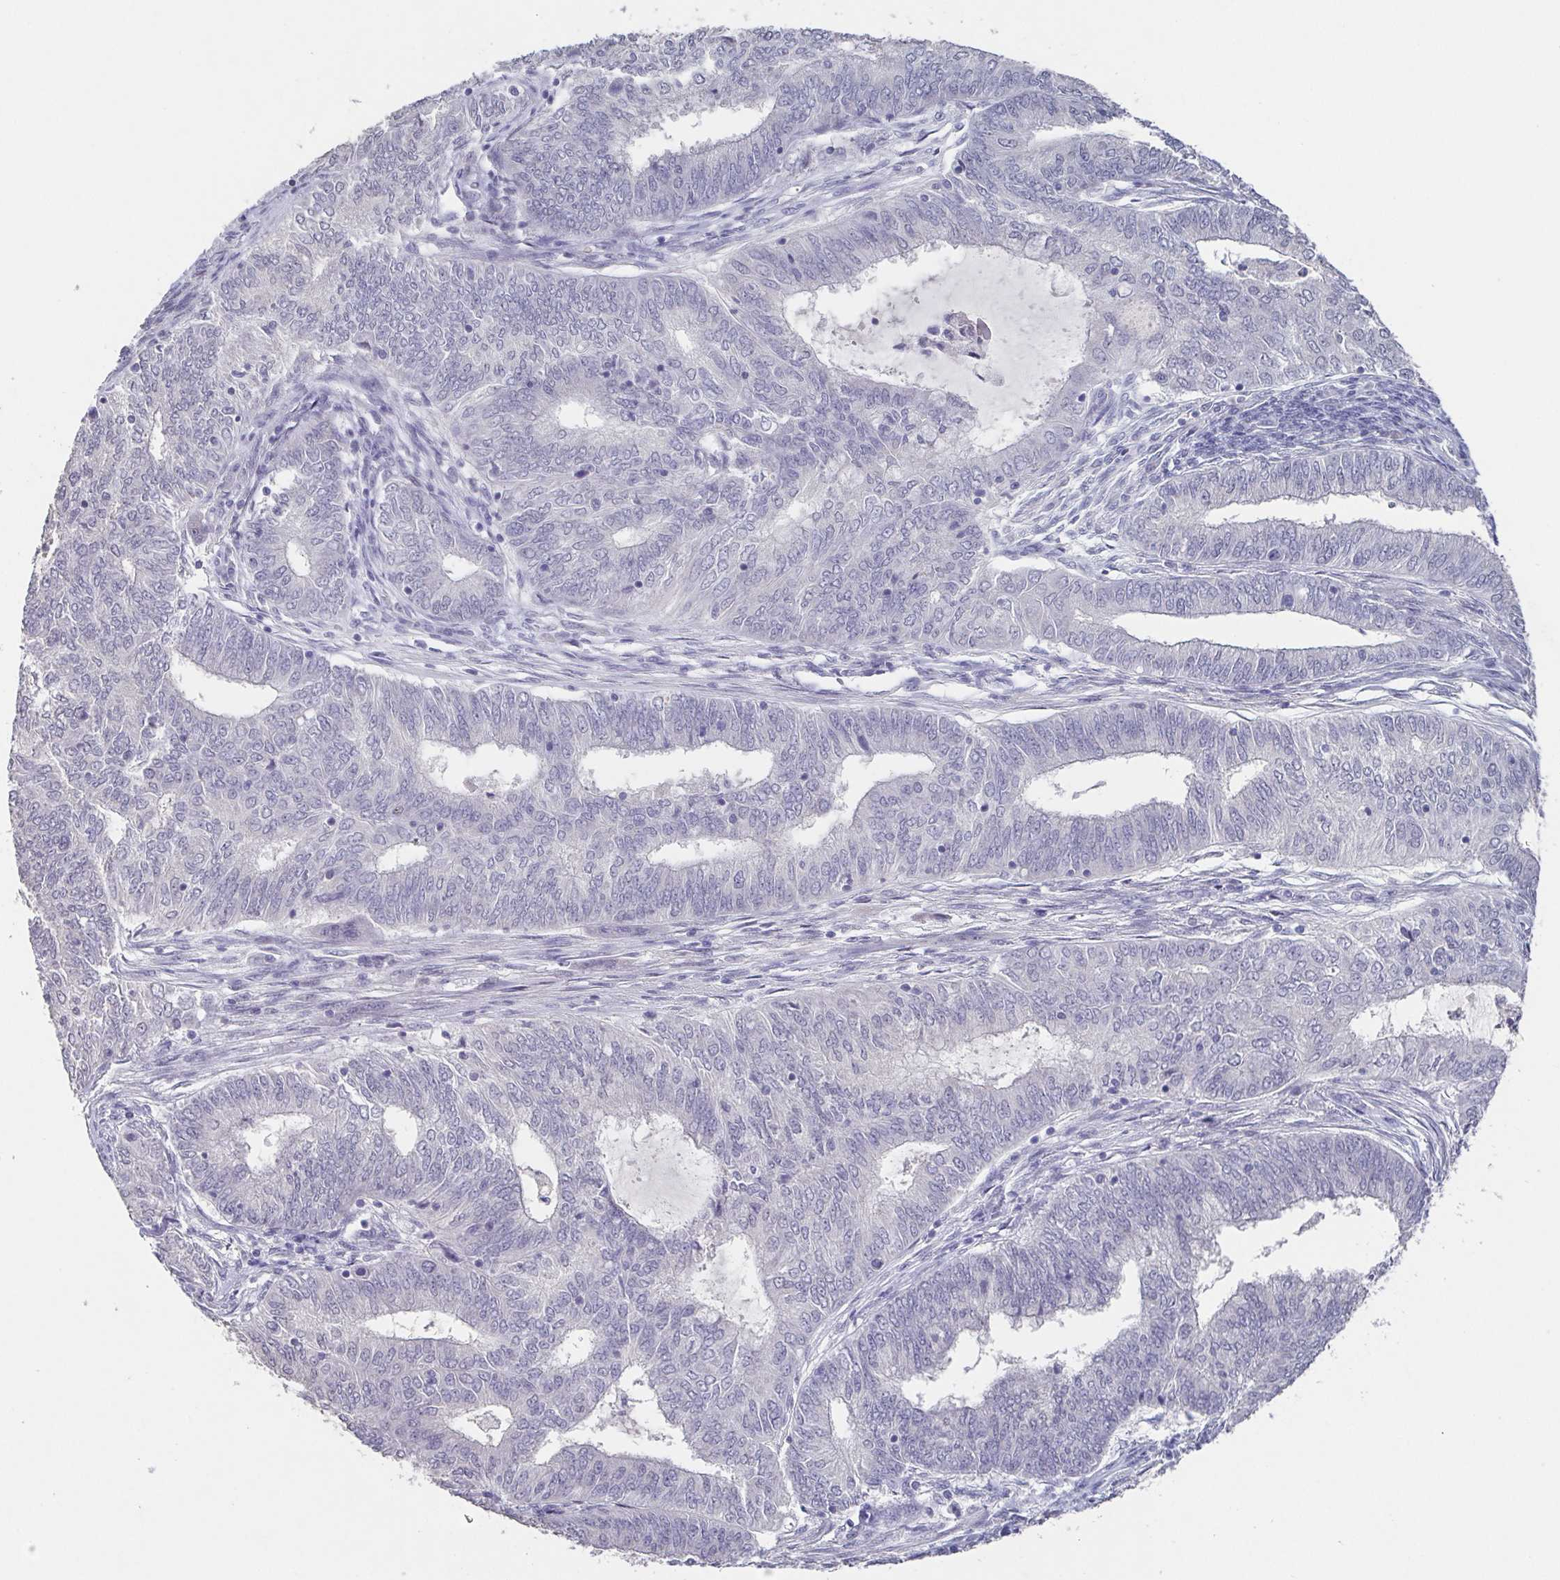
{"staining": {"intensity": "negative", "quantity": "none", "location": "none"}, "tissue": "endometrial cancer", "cell_type": "Tumor cells", "image_type": "cancer", "snomed": [{"axis": "morphology", "description": "Adenocarcinoma, NOS"}, {"axis": "topography", "description": "Endometrium"}], "caption": "This is an IHC histopathology image of human endometrial adenocarcinoma. There is no staining in tumor cells.", "gene": "GHRL", "patient": {"sex": "female", "age": 62}}